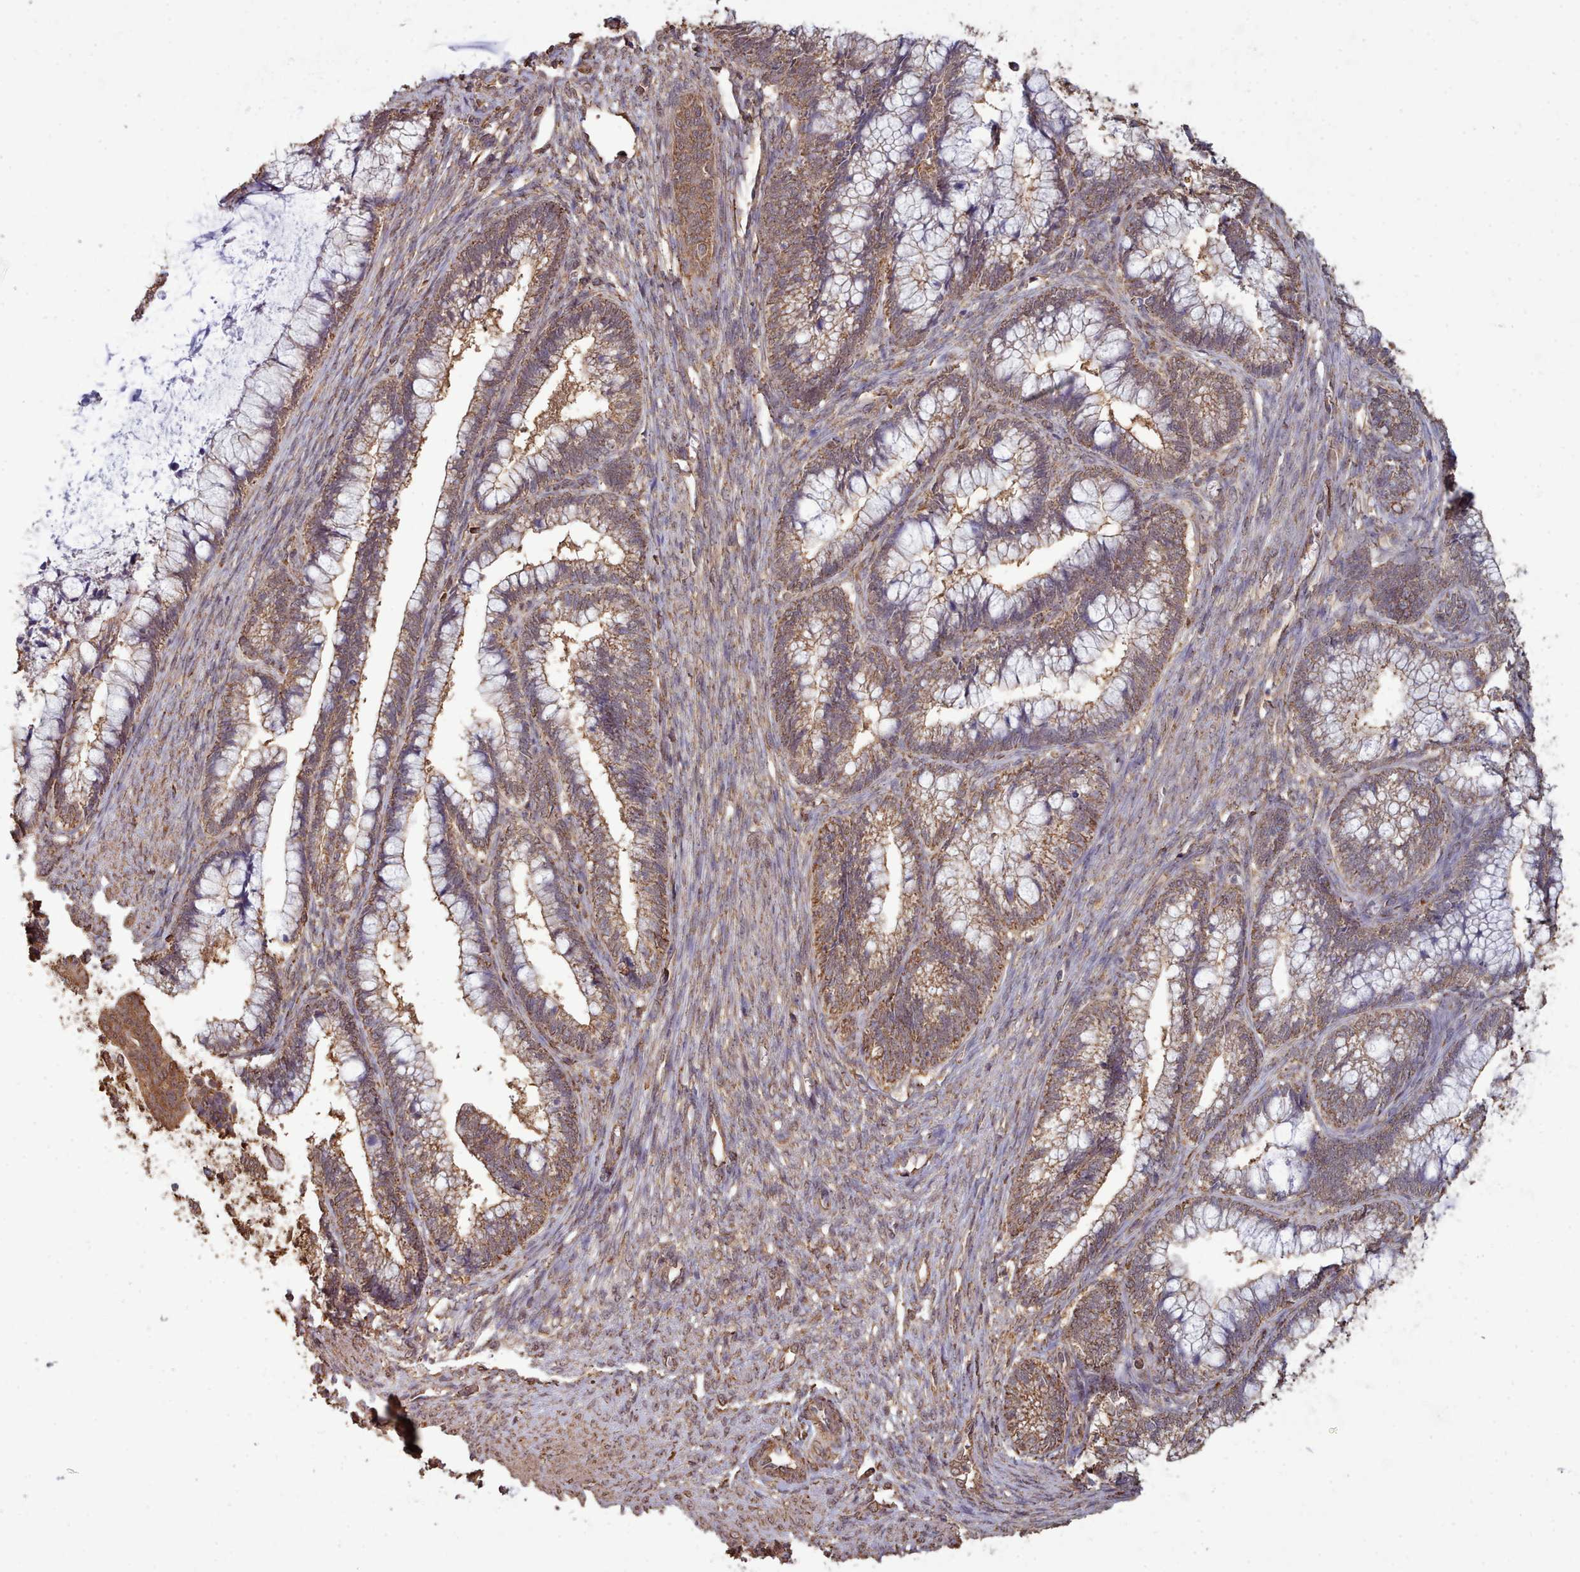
{"staining": {"intensity": "weak", "quantity": ">75%", "location": "cytoplasmic/membranous"}, "tissue": "cervical cancer", "cell_type": "Tumor cells", "image_type": "cancer", "snomed": [{"axis": "morphology", "description": "Adenocarcinoma, NOS"}, {"axis": "topography", "description": "Cervix"}], "caption": "Cervical cancer (adenocarcinoma) stained with DAB immunohistochemistry demonstrates low levels of weak cytoplasmic/membranous staining in approximately >75% of tumor cells. Nuclei are stained in blue.", "gene": "METRN", "patient": {"sex": "female", "age": 44}}